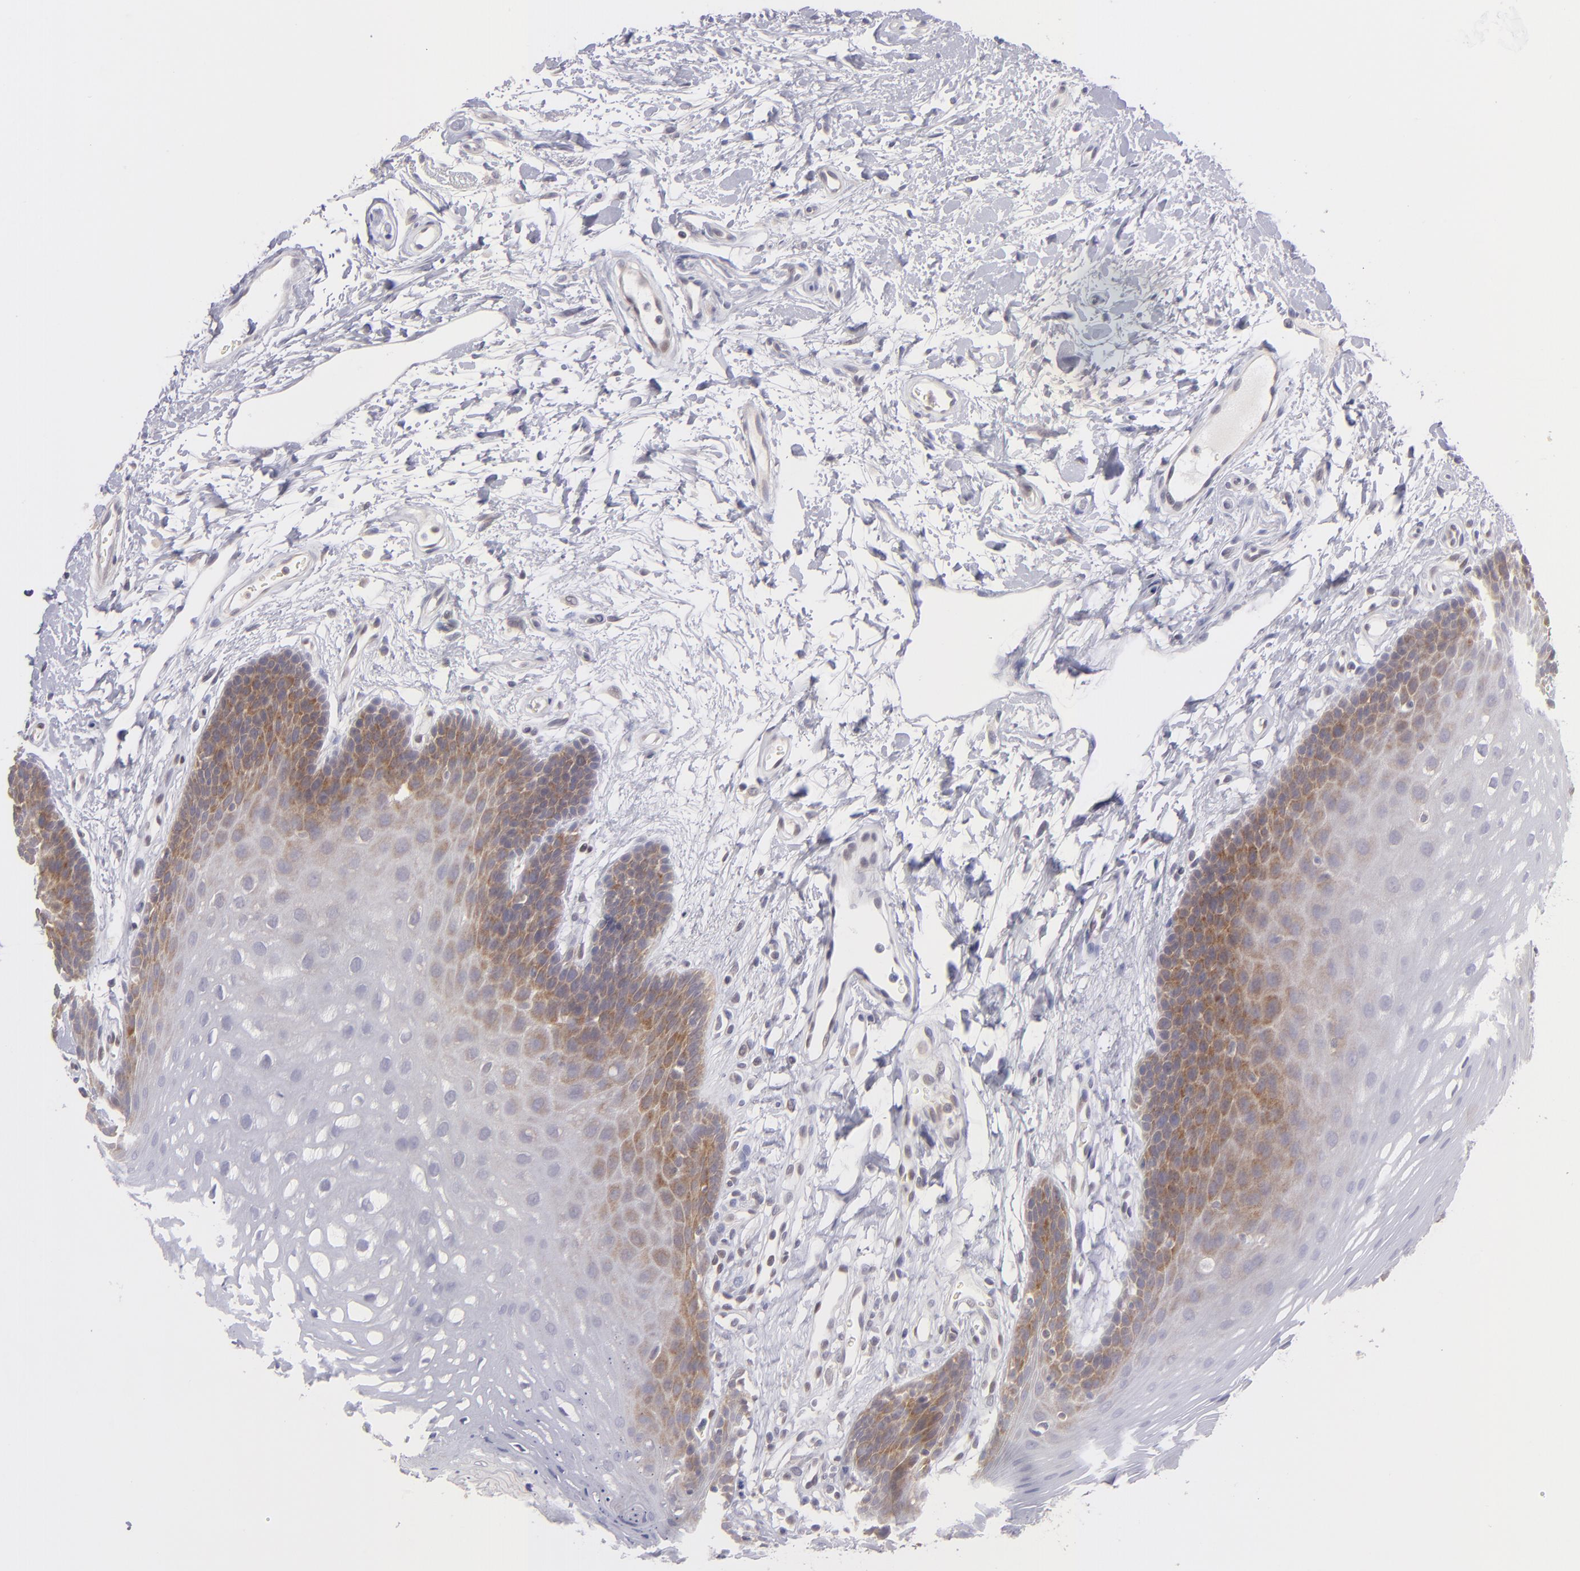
{"staining": {"intensity": "moderate", "quantity": "25%-75%", "location": "cytoplasmic/membranous"}, "tissue": "oral mucosa", "cell_type": "Squamous epithelial cells", "image_type": "normal", "snomed": [{"axis": "morphology", "description": "Normal tissue, NOS"}, {"axis": "topography", "description": "Oral tissue"}], "caption": "Immunohistochemical staining of normal human oral mucosa exhibits moderate cytoplasmic/membranous protein staining in approximately 25%-75% of squamous epithelial cells.", "gene": "PTPN13", "patient": {"sex": "male", "age": 62}}